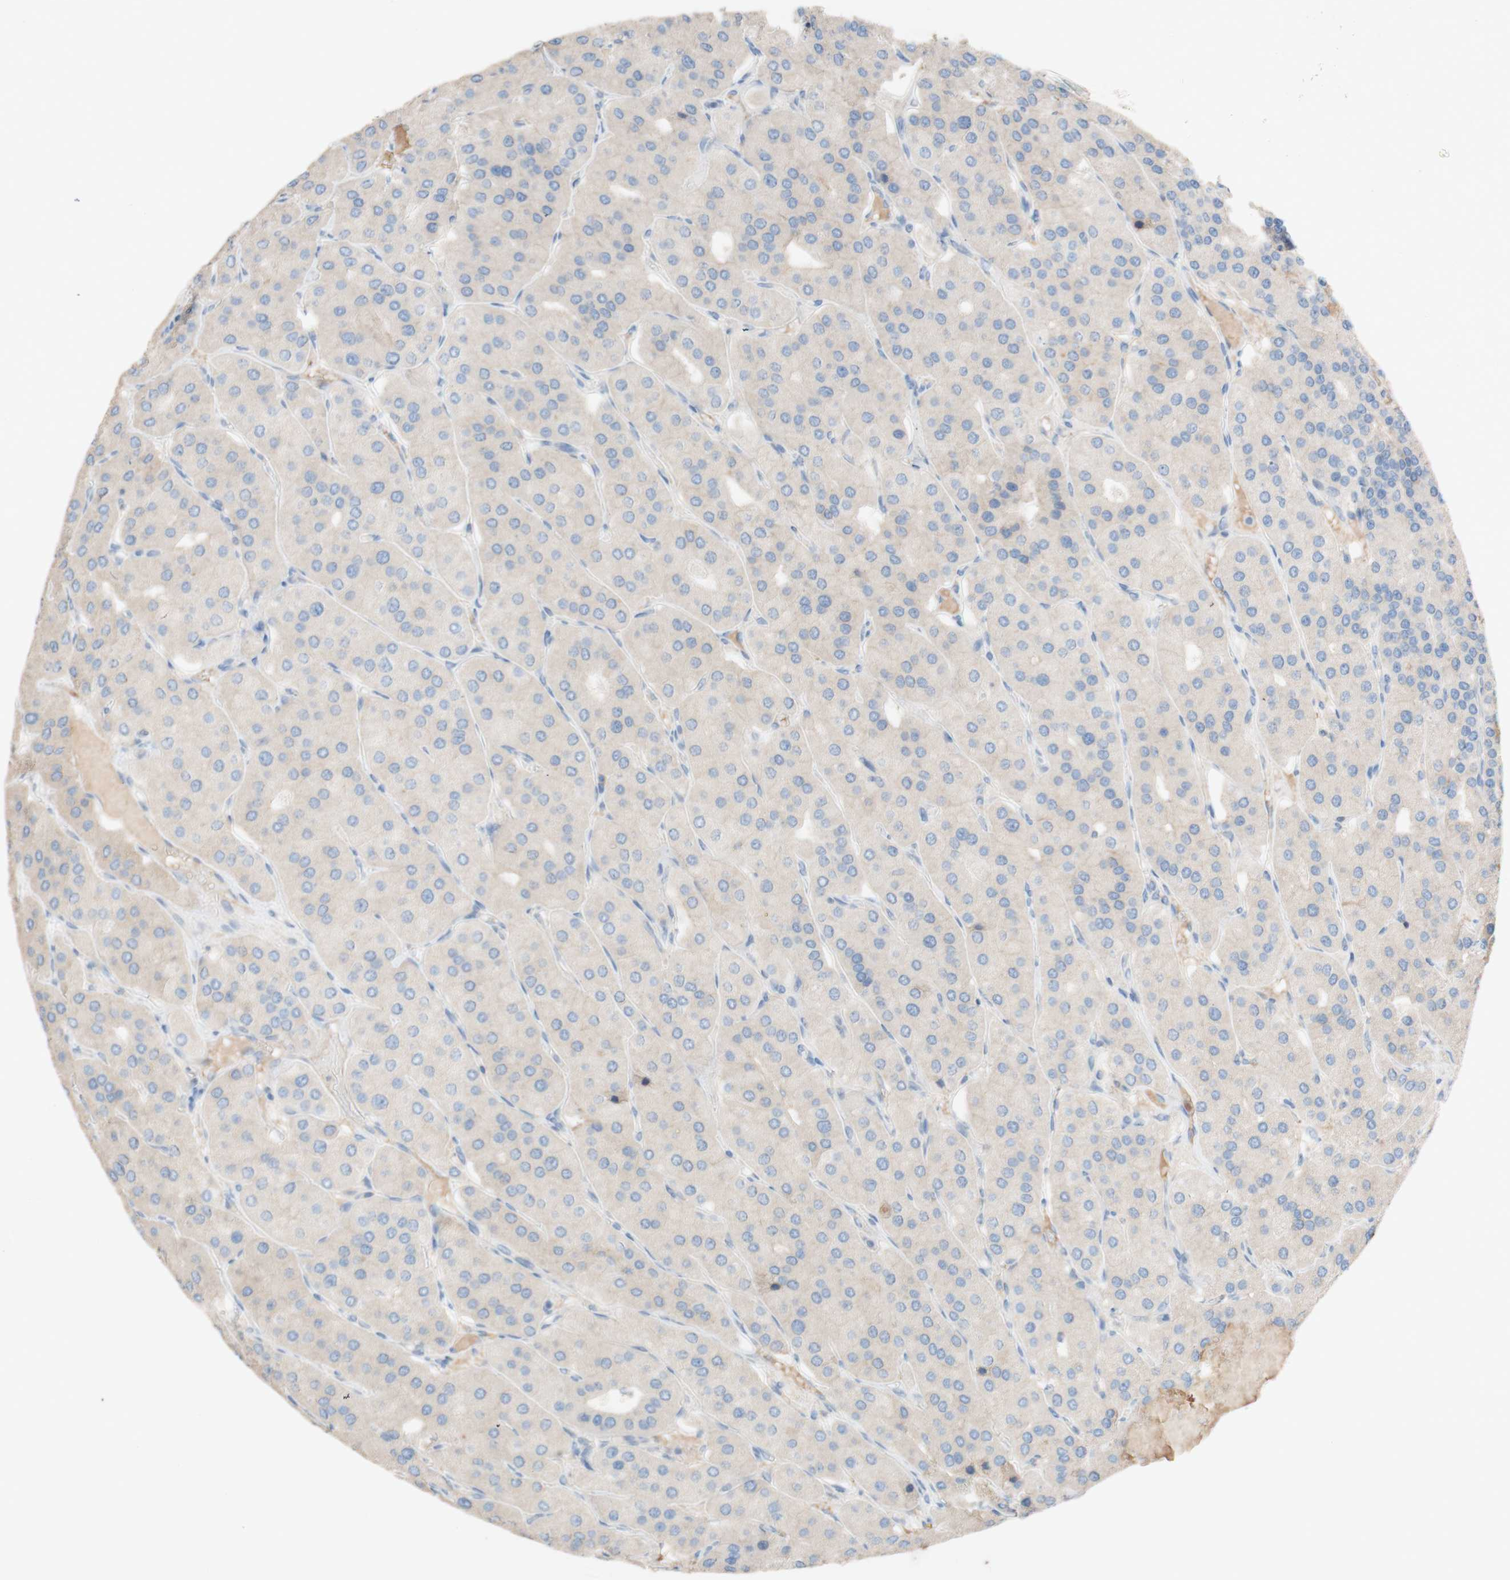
{"staining": {"intensity": "weak", "quantity": ">75%", "location": "cytoplasmic/membranous"}, "tissue": "parathyroid gland", "cell_type": "Glandular cells", "image_type": "normal", "snomed": [{"axis": "morphology", "description": "Normal tissue, NOS"}, {"axis": "morphology", "description": "Adenoma, NOS"}, {"axis": "topography", "description": "Parathyroid gland"}], "caption": "Protein analysis of unremarkable parathyroid gland demonstrates weak cytoplasmic/membranous staining in about >75% of glandular cells. (DAB = brown stain, brightfield microscopy at high magnification).", "gene": "PACSIN1", "patient": {"sex": "female", "age": 86}}